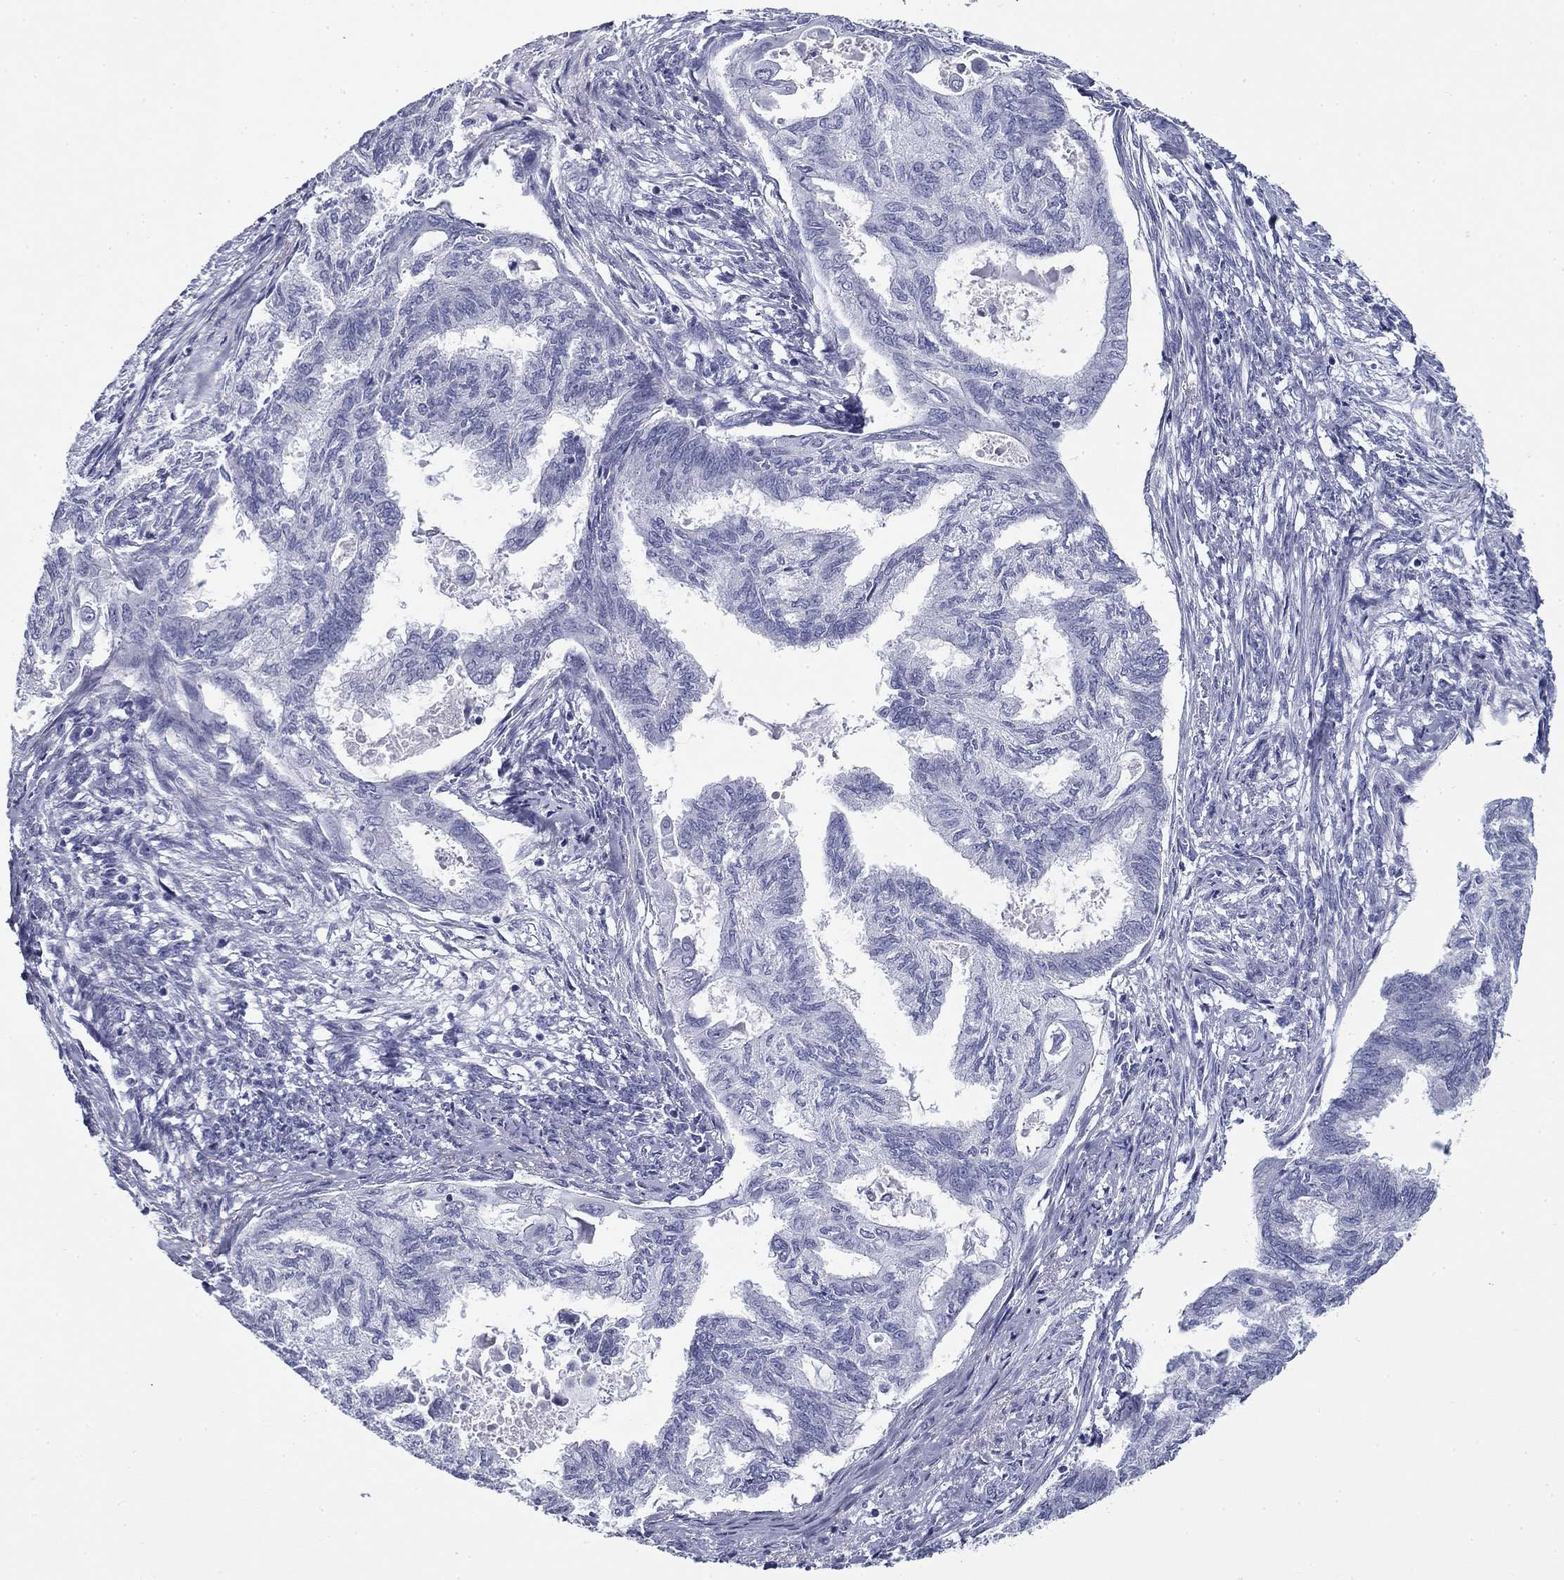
{"staining": {"intensity": "negative", "quantity": "none", "location": "none"}, "tissue": "endometrial cancer", "cell_type": "Tumor cells", "image_type": "cancer", "snomed": [{"axis": "morphology", "description": "Adenocarcinoma, NOS"}, {"axis": "topography", "description": "Endometrium"}], "caption": "This is an IHC histopathology image of human endometrial adenocarcinoma. There is no positivity in tumor cells.", "gene": "ZP2", "patient": {"sex": "female", "age": 86}}